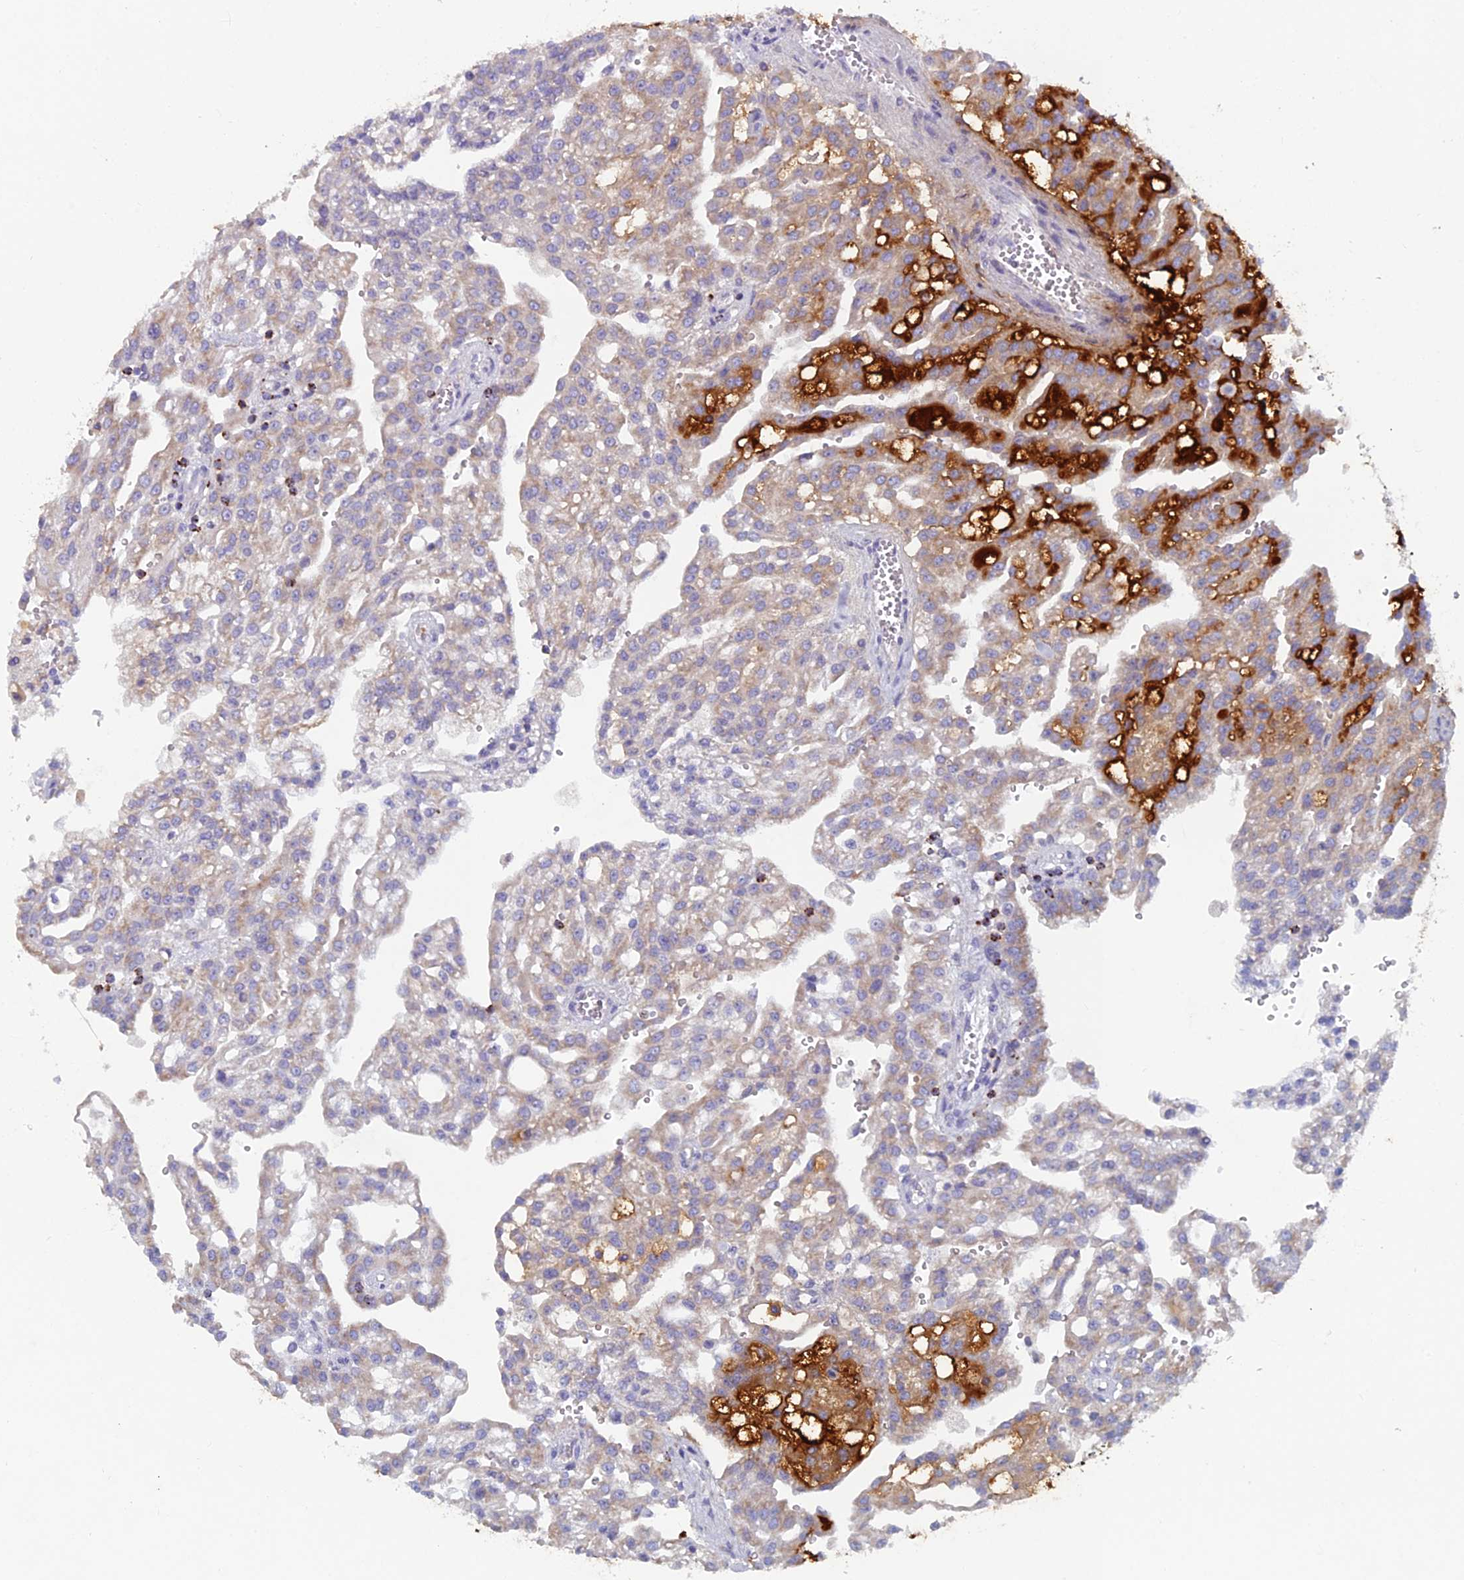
{"staining": {"intensity": "weak", "quantity": "<25%", "location": "cytoplasmic/membranous"}, "tissue": "renal cancer", "cell_type": "Tumor cells", "image_type": "cancer", "snomed": [{"axis": "morphology", "description": "Adenocarcinoma, NOS"}, {"axis": "topography", "description": "Kidney"}], "caption": "Immunohistochemical staining of renal cancer (adenocarcinoma) shows no significant positivity in tumor cells. Brightfield microscopy of immunohistochemistry stained with DAB (brown) and hematoxylin (blue), captured at high magnification.", "gene": "ABI3BP", "patient": {"sex": "male", "age": 63}}